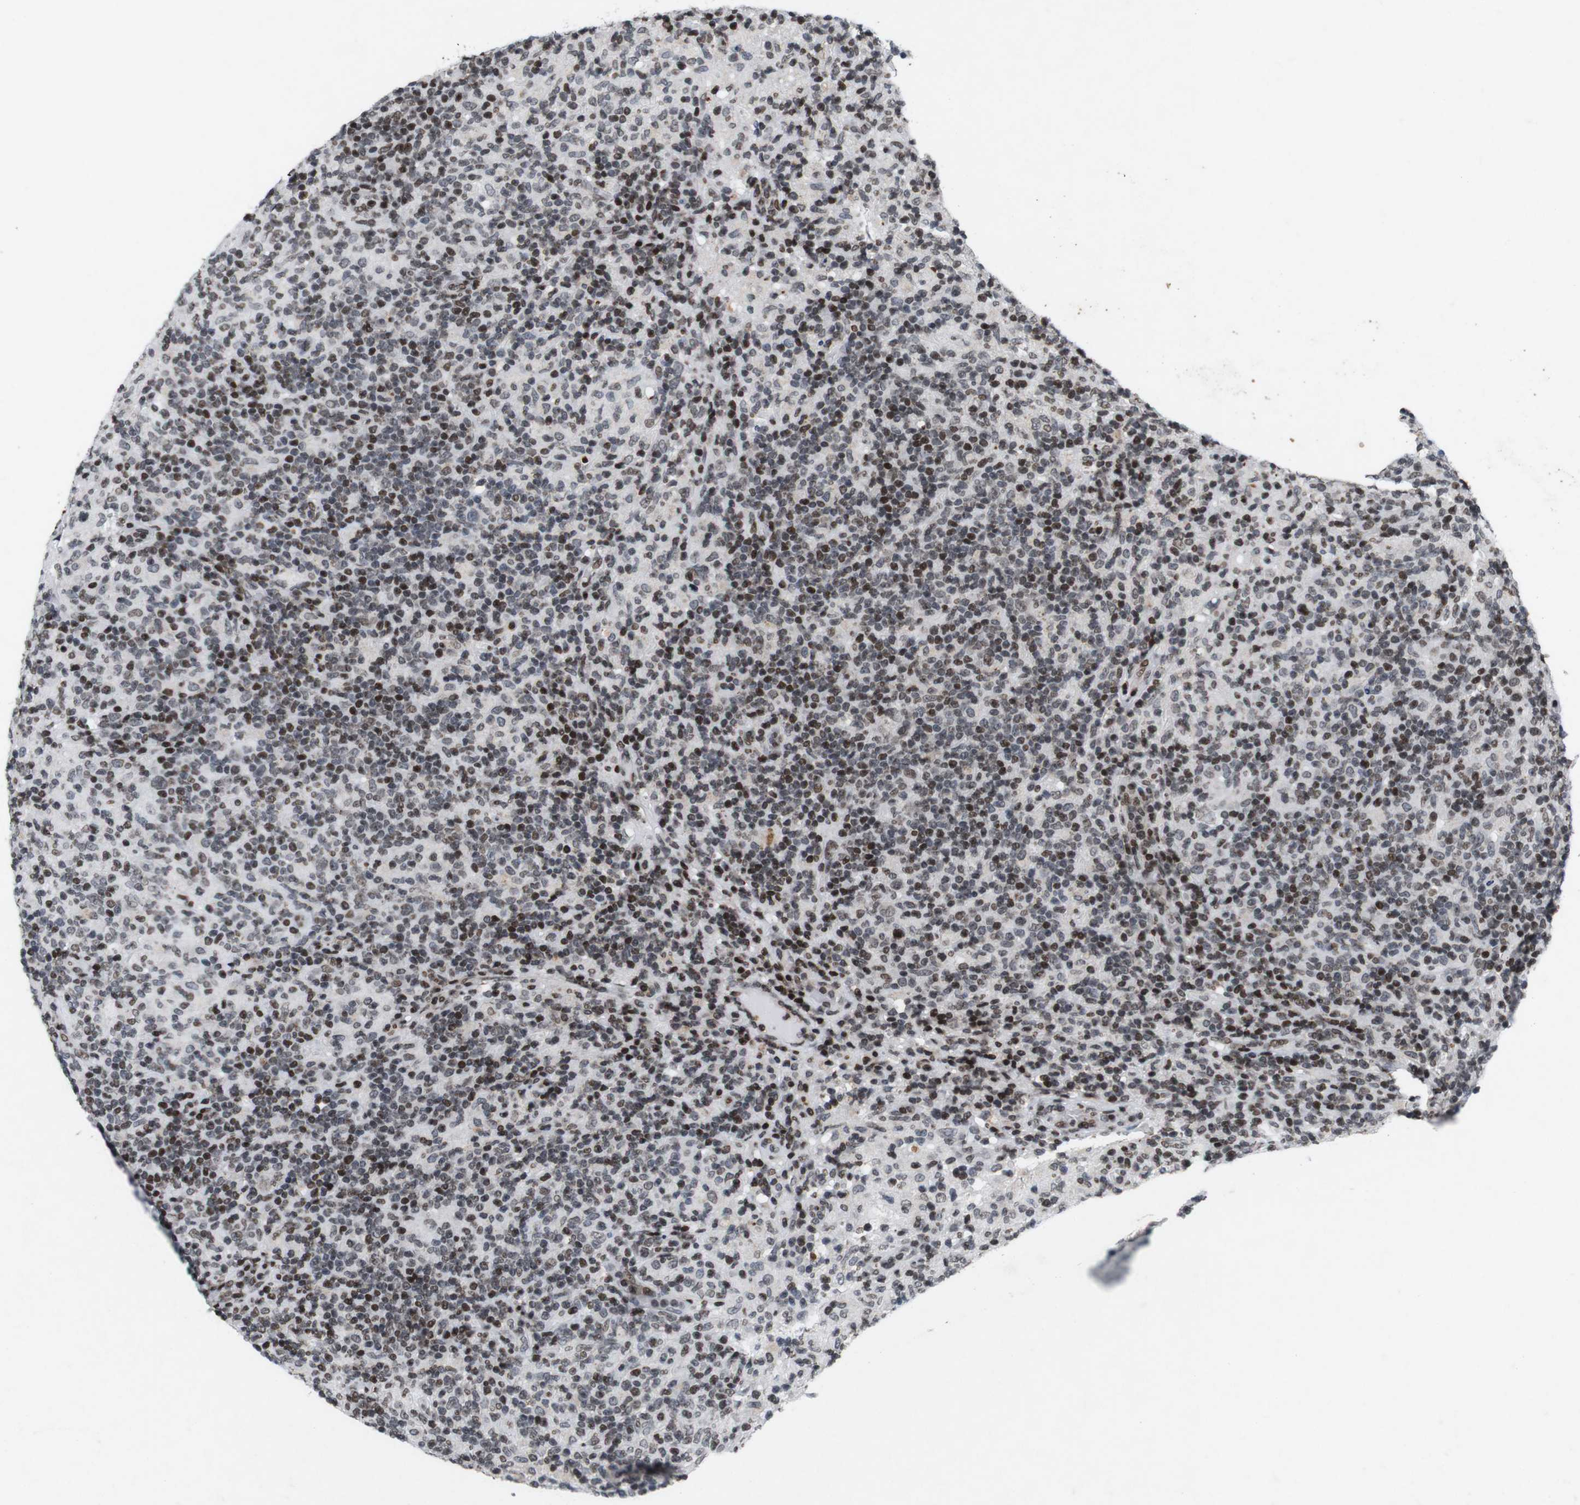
{"staining": {"intensity": "moderate", "quantity": "25%-75%", "location": "nuclear"}, "tissue": "lymphoma", "cell_type": "Tumor cells", "image_type": "cancer", "snomed": [{"axis": "morphology", "description": "Hodgkin's disease, NOS"}, {"axis": "topography", "description": "Lymph node"}], "caption": "High-magnification brightfield microscopy of Hodgkin's disease stained with DAB (3,3'-diaminobenzidine) (brown) and counterstained with hematoxylin (blue). tumor cells exhibit moderate nuclear expression is seen in about25%-75% of cells. (DAB (3,3'-diaminobenzidine) IHC, brown staining for protein, blue staining for nuclei).", "gene": "MAGEH1", "patient": {"sex": "male", "age": 70}}